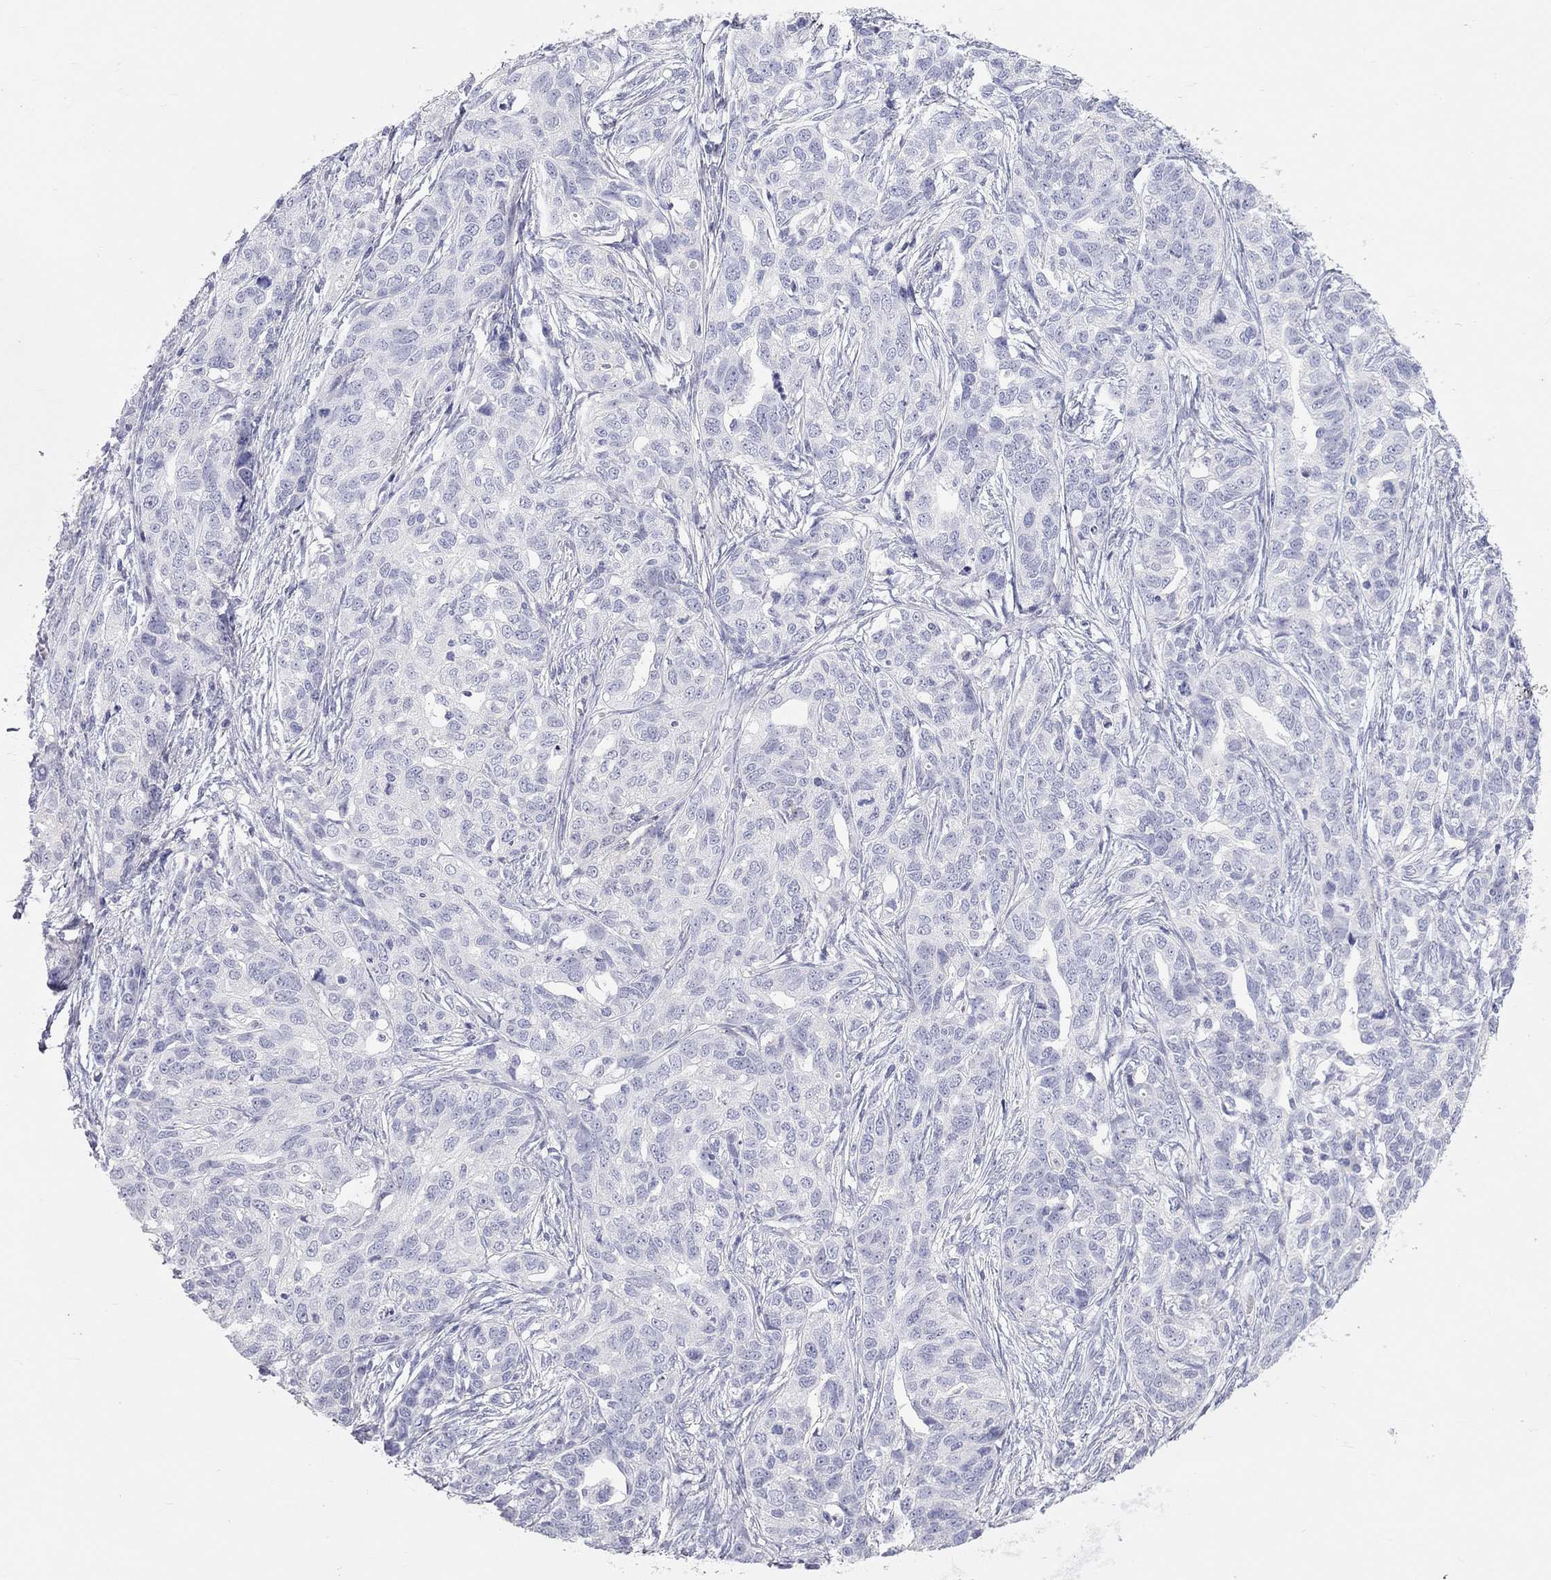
{"staining": {"intensity": "negative", "quantity": "none", "location": "none"}, "tissue": "ovarian cancer", "cell_type": "Tumor cells", "image_type": "cancer", "snomed": [{"axis": "morphology", "description": "Cystadenocarcinoma, serous, NOS"}, {"axis": "topography", "description": "Ovary"}], "caption": "Histopathology image shows no significant protein positivity in tumor cells of ovarian serous cystadenocarcinoma.", "gene": "PCDHGC5", "patient": {"sex": "female", "age": 71}}